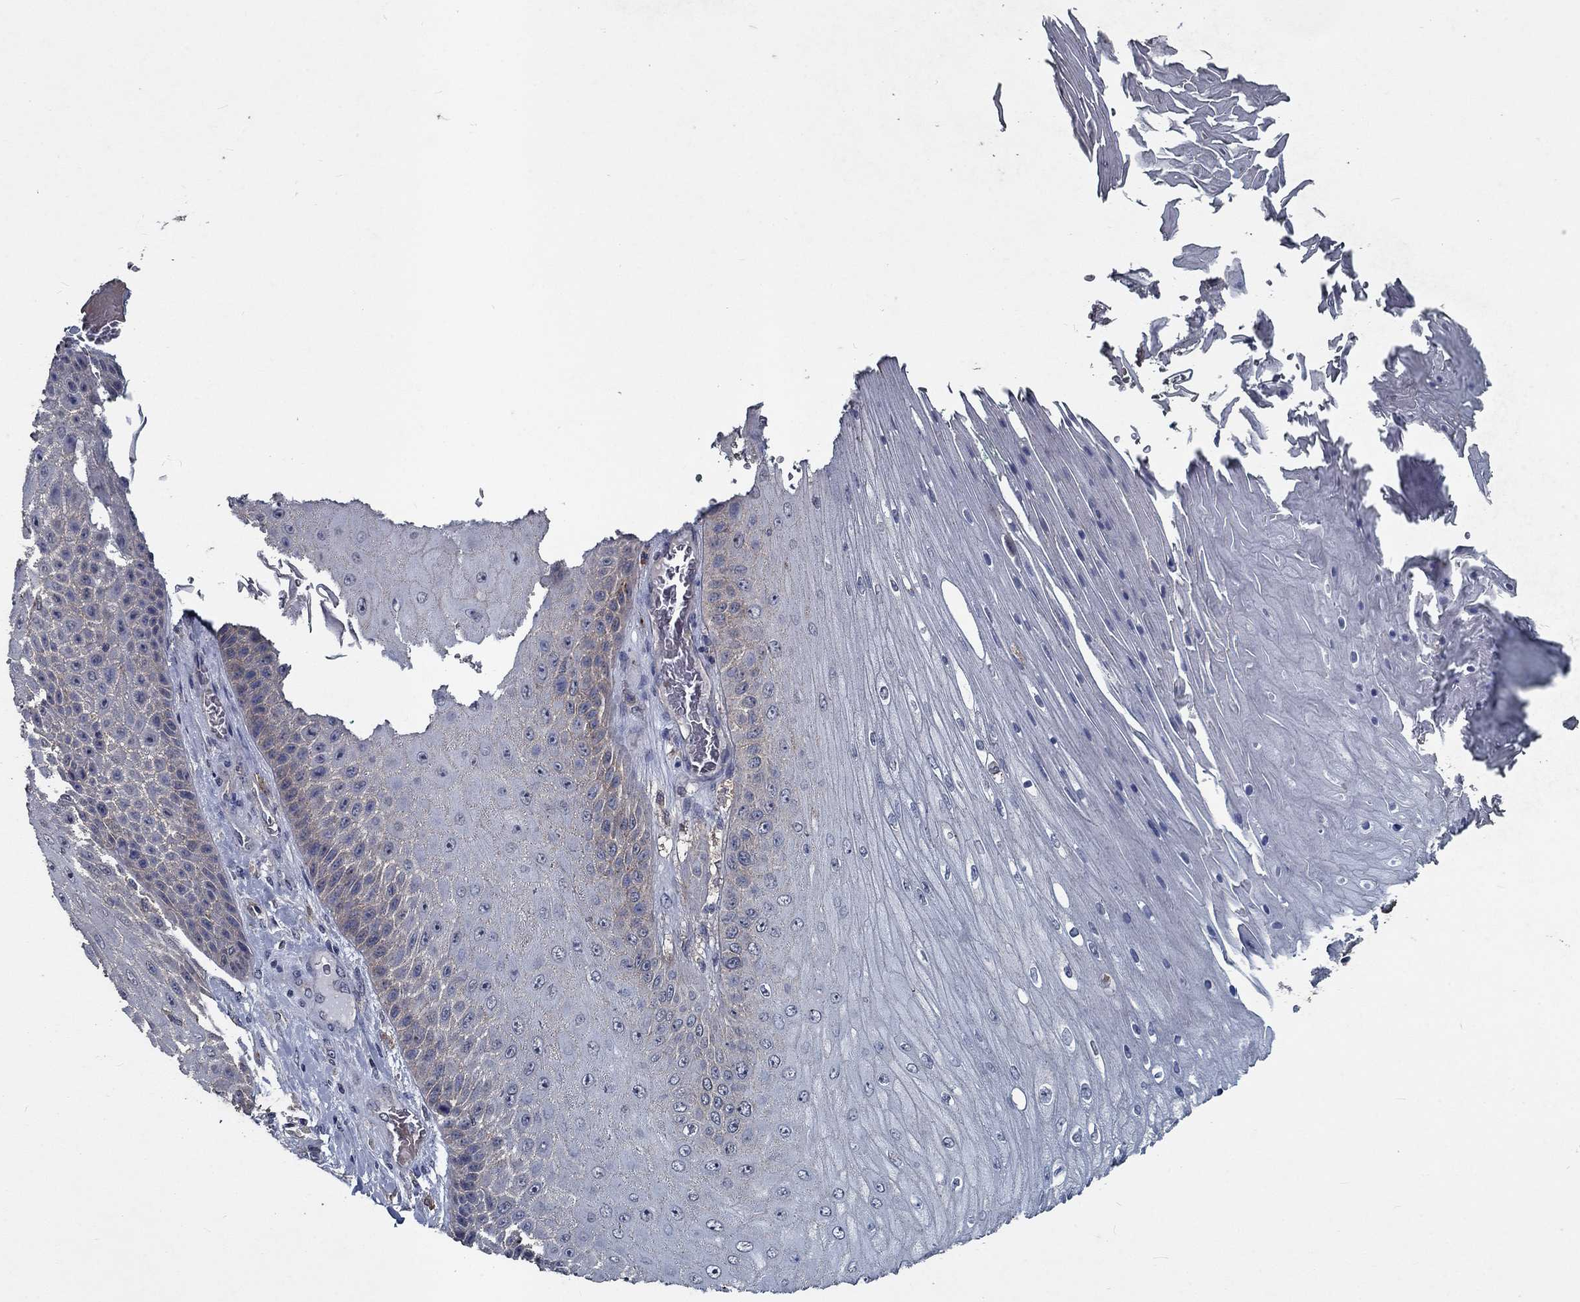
{"staining": {"intensity": "weak", "quantity": "25%-75%", "location": "cytoplasmic/membranous"}, "tissue": "skin cancer", "cell_type": "Tumor cells", "image_type": "cancer", "snomed": [{"axis": "morphology", "description": "Squamous cell carcinoma, NOS"}, {"axis": "topography", "description": "Skin"}], "caption": "High-power microscopy captured an immunohistochemistry (IHC) image of skin cancer, revealing weak cytoplasmic/membranous positivity in about 25%-75% of tumor cells.", "gene": "SLC44A1", "patient": {"sex": "male", "age": 62}}